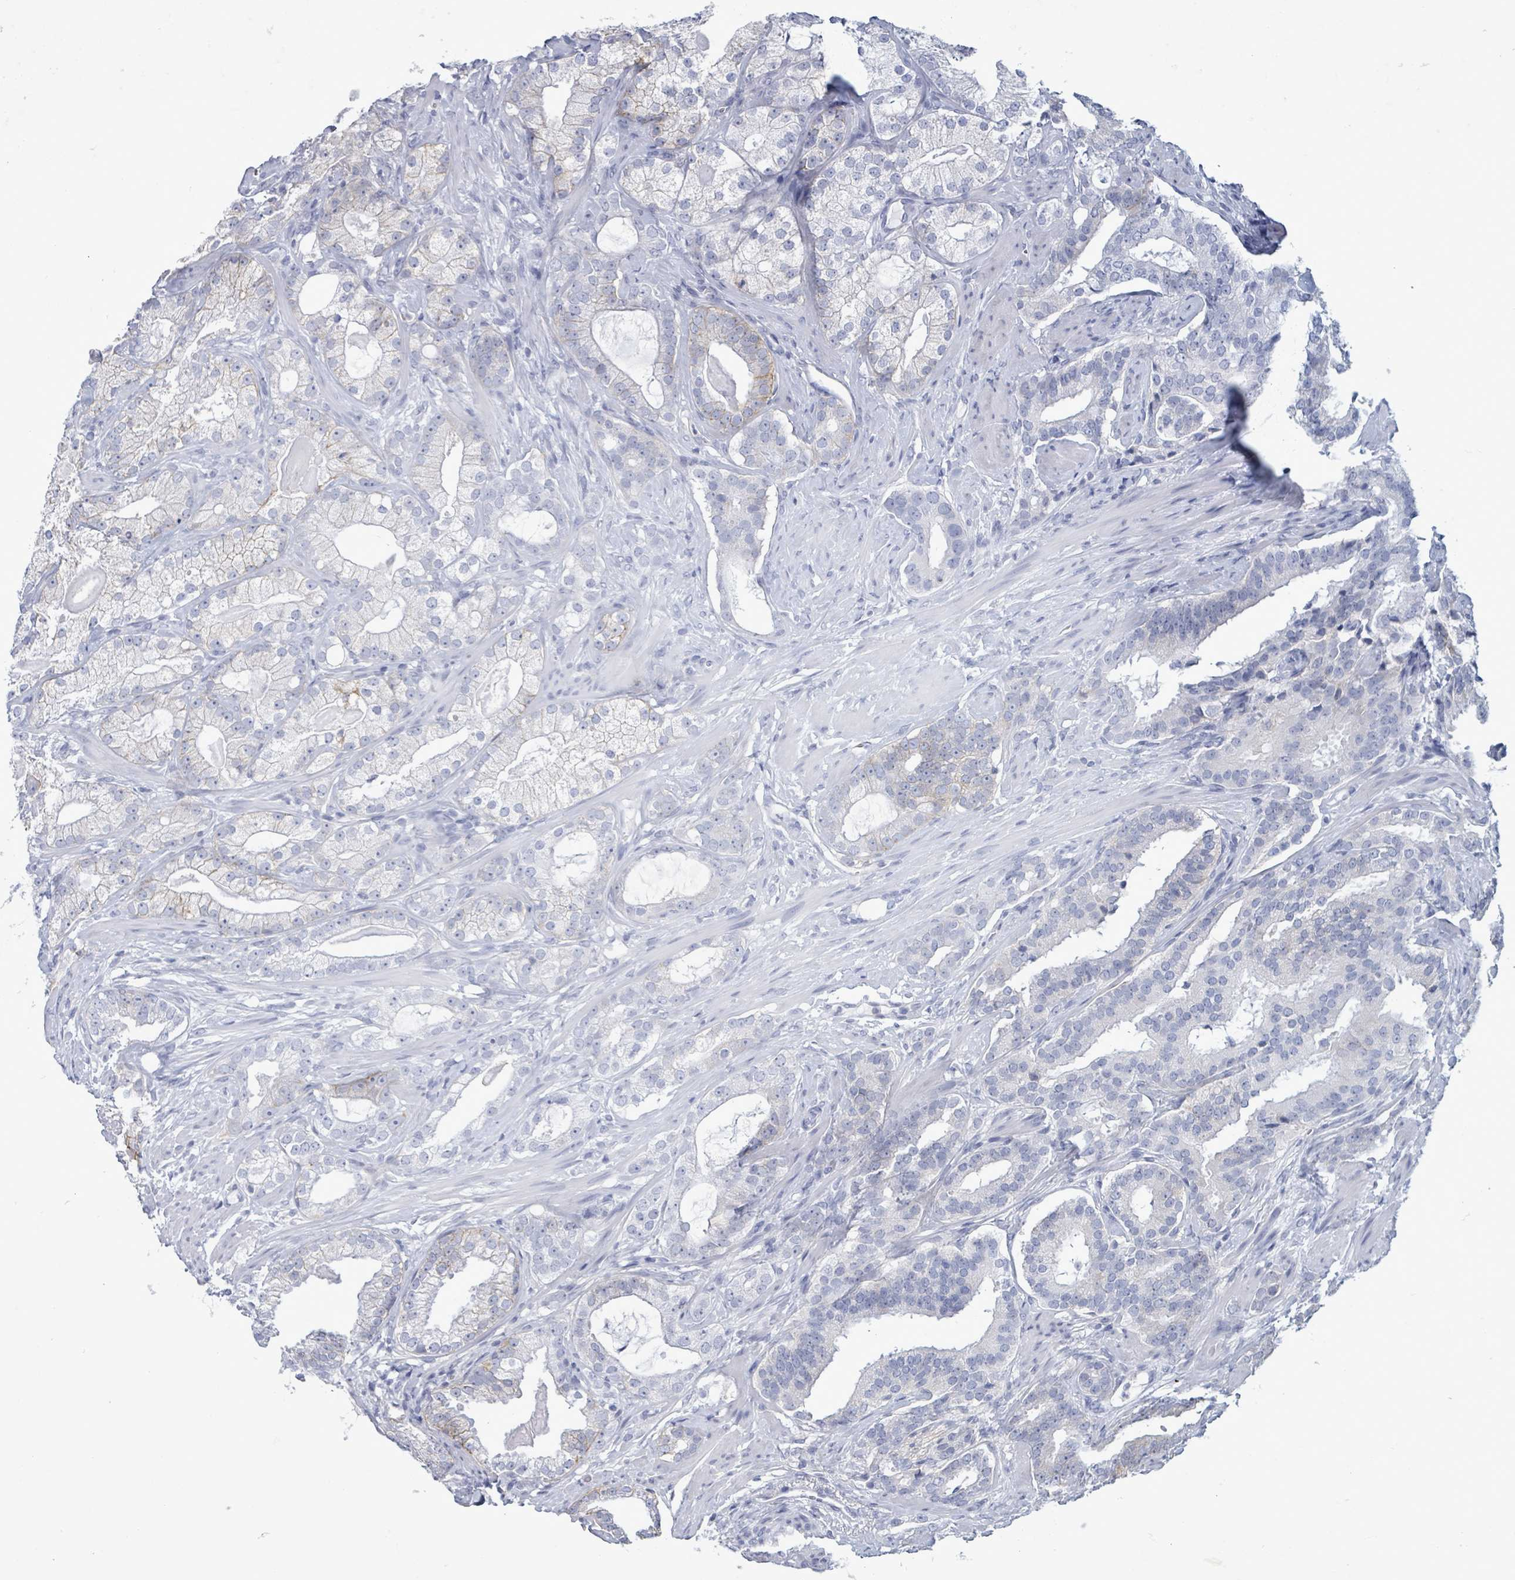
{"staining": {"intensity": "negative", "quantity": "none", "location": "none"}, "tissue": "prostate cancer", "cell_type": "Tumor cells", "image_type": "cancer", "snomed": [{"axis": "morphology", "description": "Adenocarcinoma, High grade"}, {"axis": "topography", "description": "Prostate"}], "caption": "A high-resolution histopathology image shows immunohistochemistry staining of prostate cancer, which demonstrates no significant staining in tumor cells.", "gene": "BSG", "patient": {"sex": "male", "age": 64}}